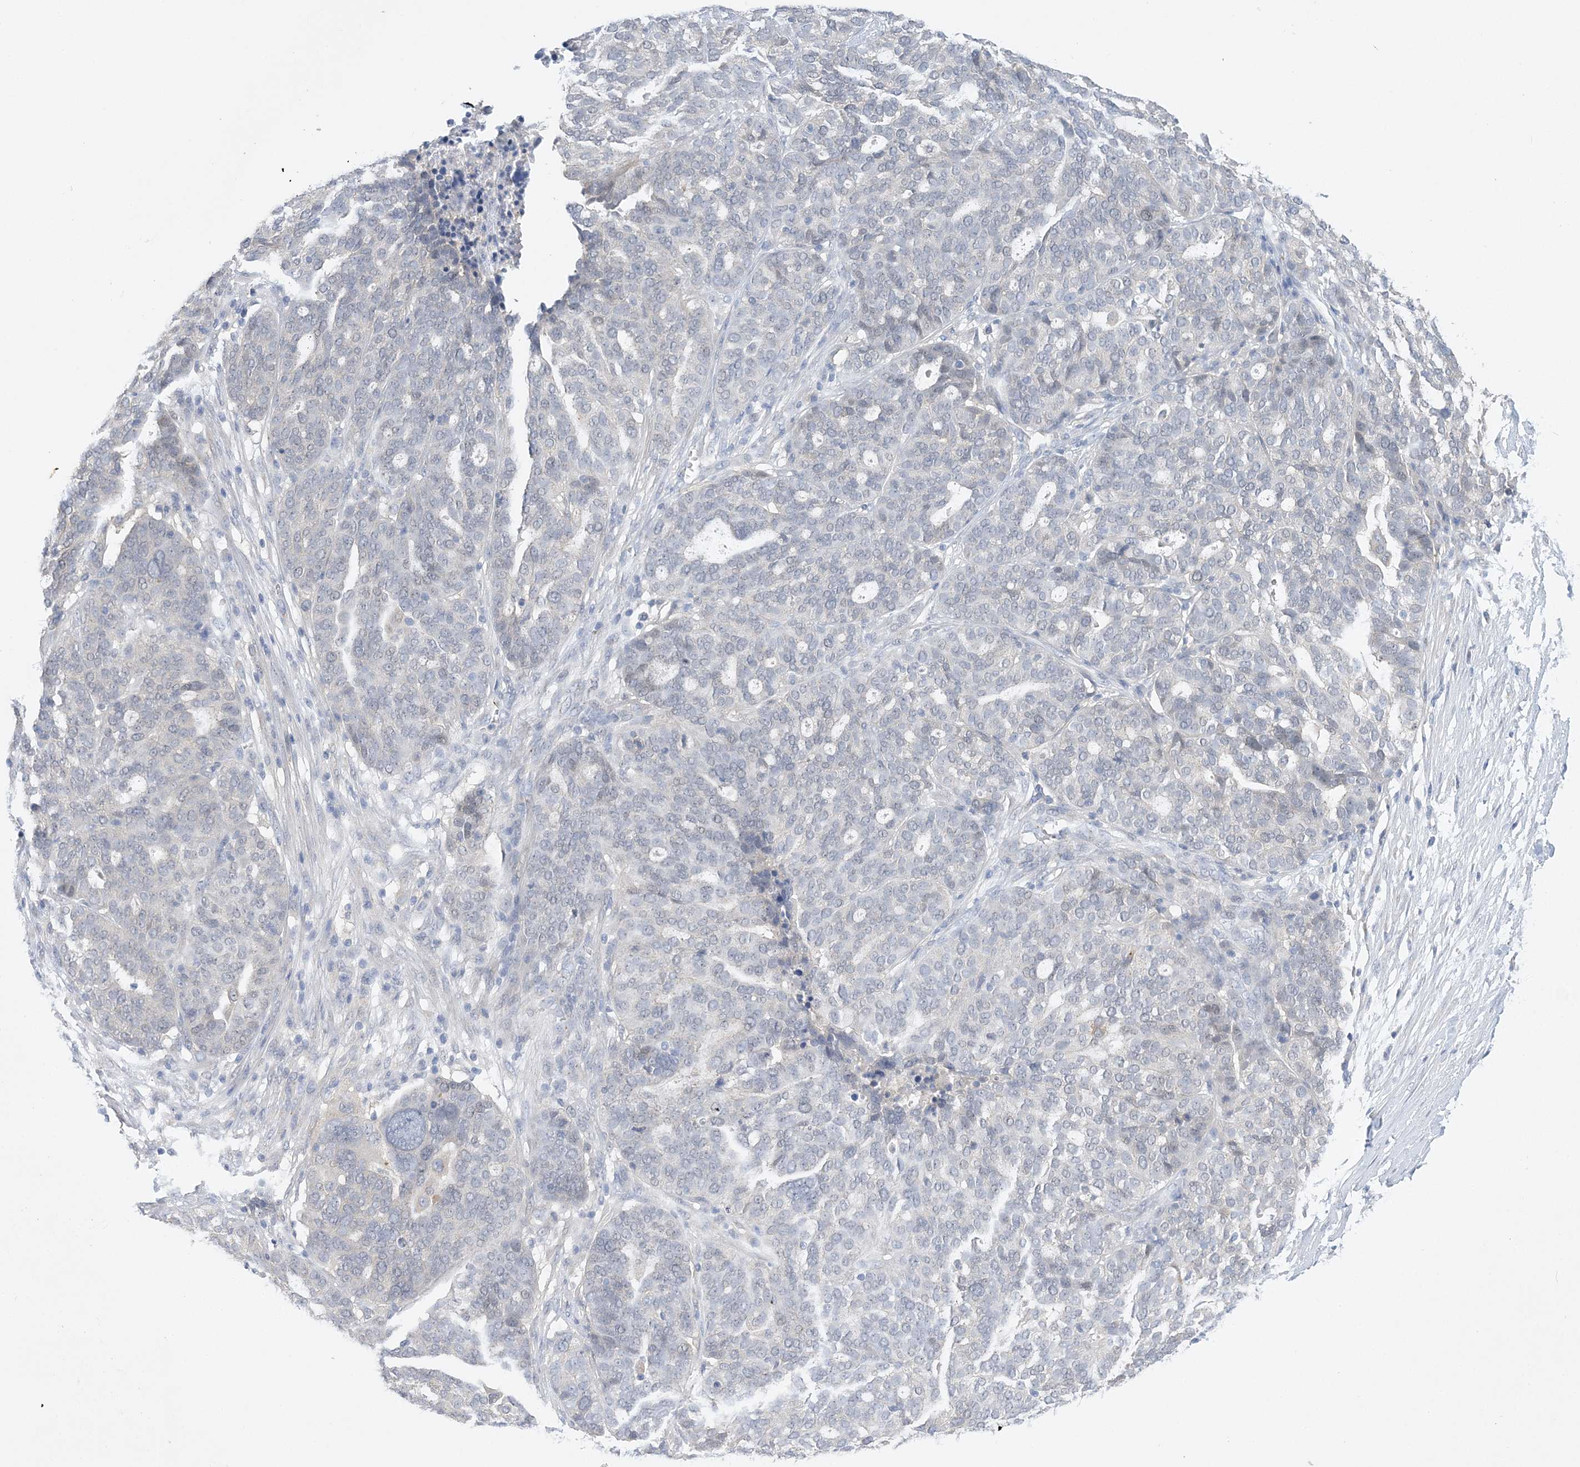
{"staining": {"intensity": "negative", "quantity": "none", "location": "none"}, "tissue": "ovarian cancer", "cell_type": "Tumor cells", "image_type": "cancer", "snomed": [{"axis": "morphology", "description": "Cystadenocarcinoma, serous, NOS"}, {"axis": "topography", "description": "Ovary"}], "caption": "This is an immunohistochemistry photomicrograph of ovarian serous cystadenocarcinoma. There is no expression in tumor cells.", "gene": "ANKRD35", "patient": {"sex": "female", "age": 59}}